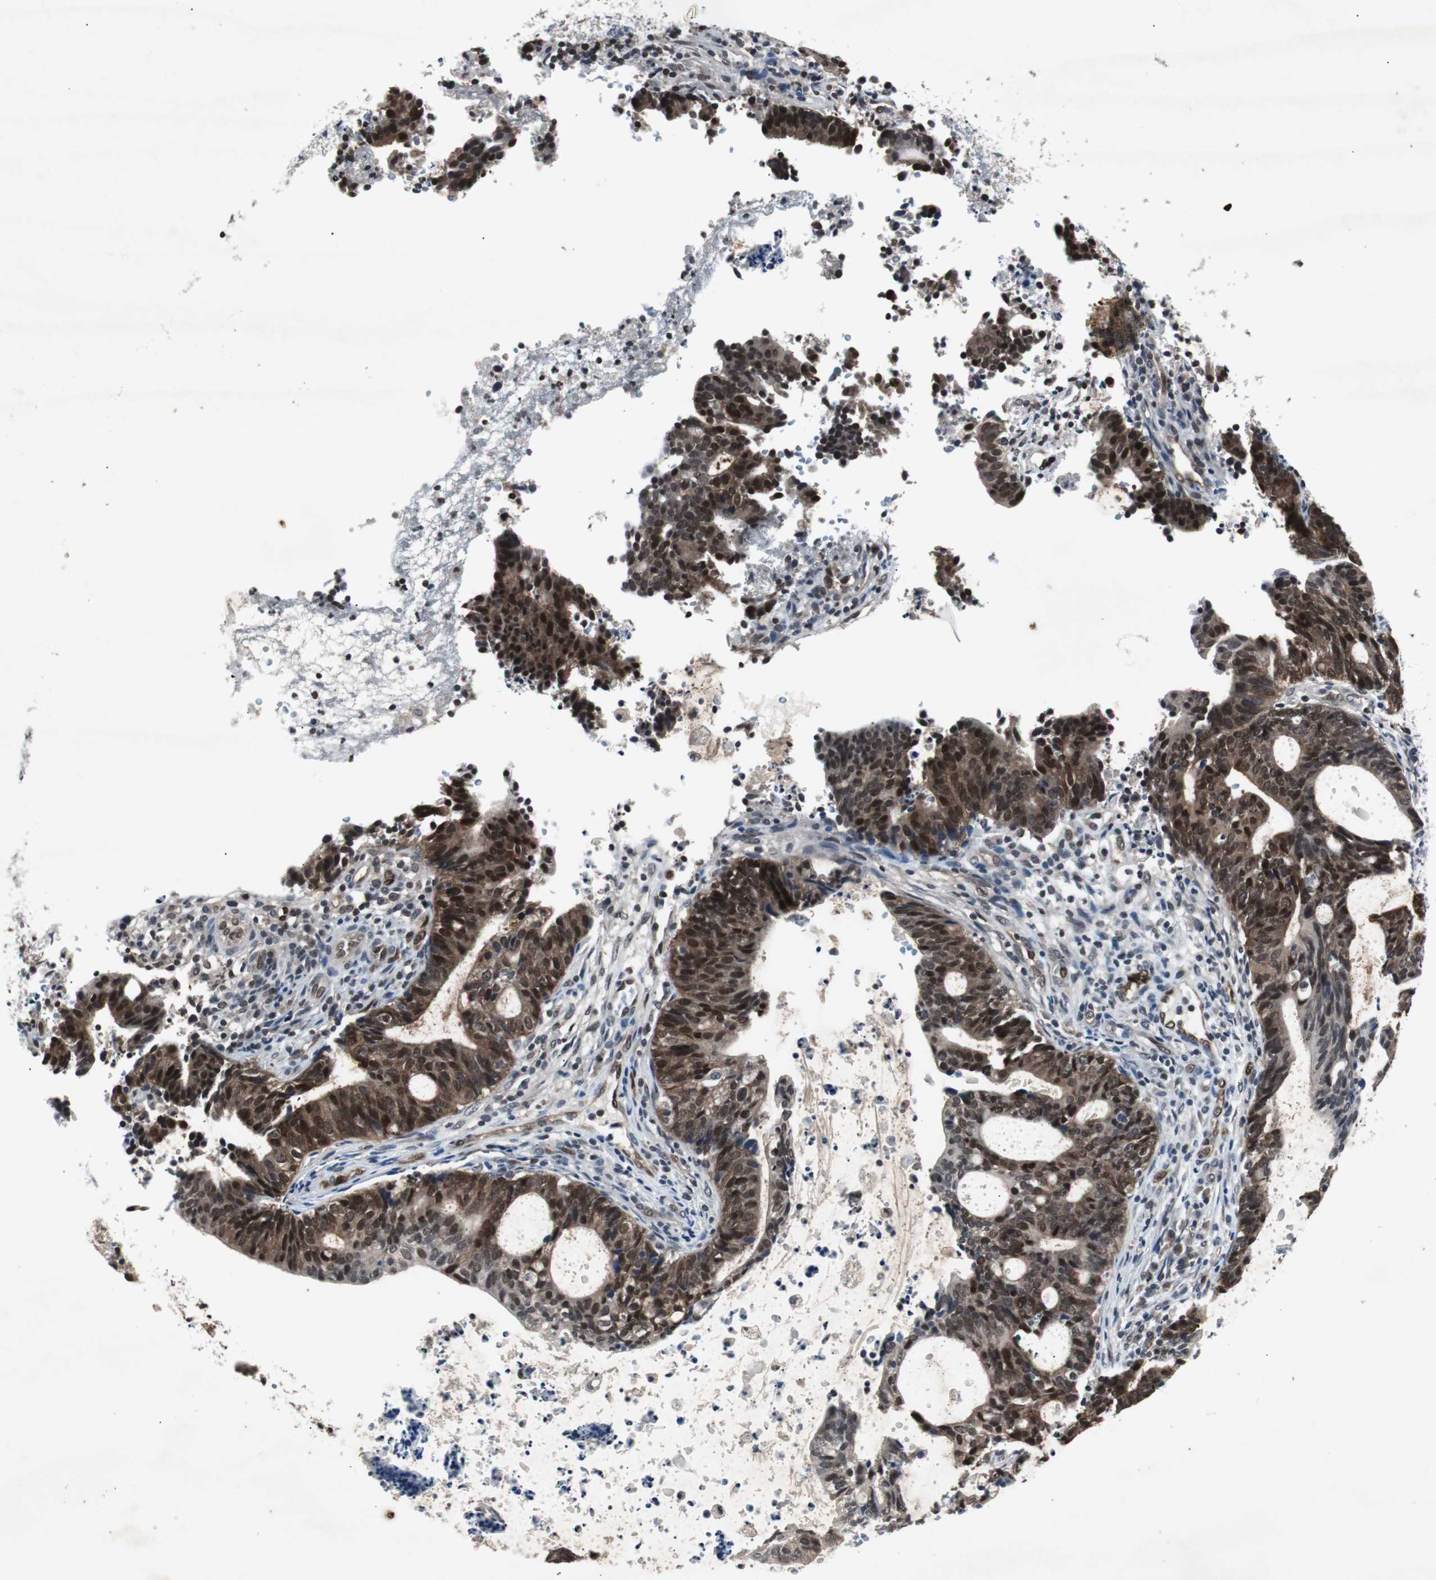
{"staining": {"intensity": "strong", "quantity": ">75%", "location": "cytoplasmic/membranous"}, "tissue": "endometrial cancer", "cell_type": "Tumor cells", "image_type": "cancer", "snomed": [{"axis": "morphology", "description": "Adenocarcinoma, NOS"}, {"axis": "topography", "description": "Uterus"}], "caption": "Protein expression by immunohistochemistry demonstrates strong cytoplasmic/membranous positivity in approximately >75% of tumor cells in adenocarcinoma (endometrial). Using DAB (brown) and hematoxylin (blue) stains, captured at high magnification using brightfield microscopy.", "gene": "SMAD1", "patient": {"sex": "female", "age": 83}}